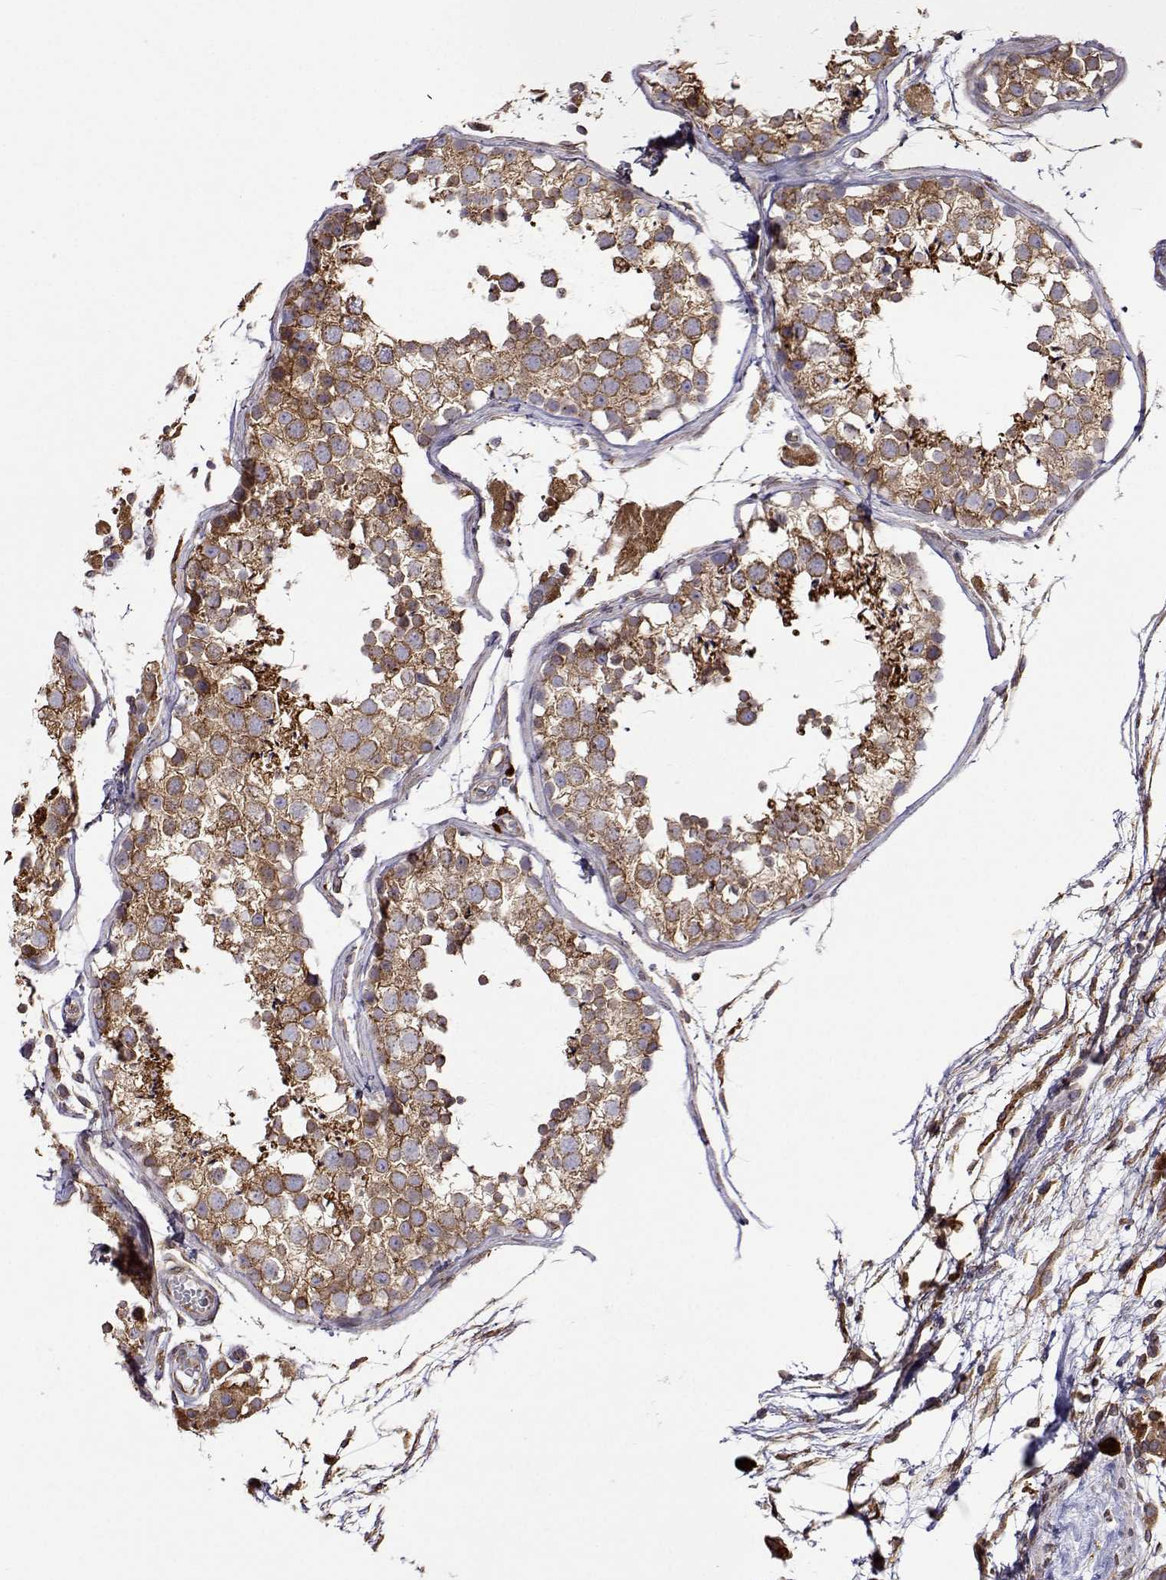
{"staining": {"intensity": "moderate", "quantity": ">75%", "location": "cytoplasmic/membranous"}, "tissue": "testis", "cell_type": "Cells in seminiferous ducts", "image_type": "normal", "snomed": [{"axis": "morphology", "description": "Normal tissue, NOS"}, {"axis": "morphology", "description": "Seminoma, NOS"}, {"axis": "topography", "description": "Testis"}], "caption": "About >75% of cells in seminiferous ducts in normal human testis display moderate cytoplasmic/membranous protein staining as visualized by brown immunohistochemical staining.", "gene": "PGRMC2", "patient": {"sex": "male", "age": 29}}